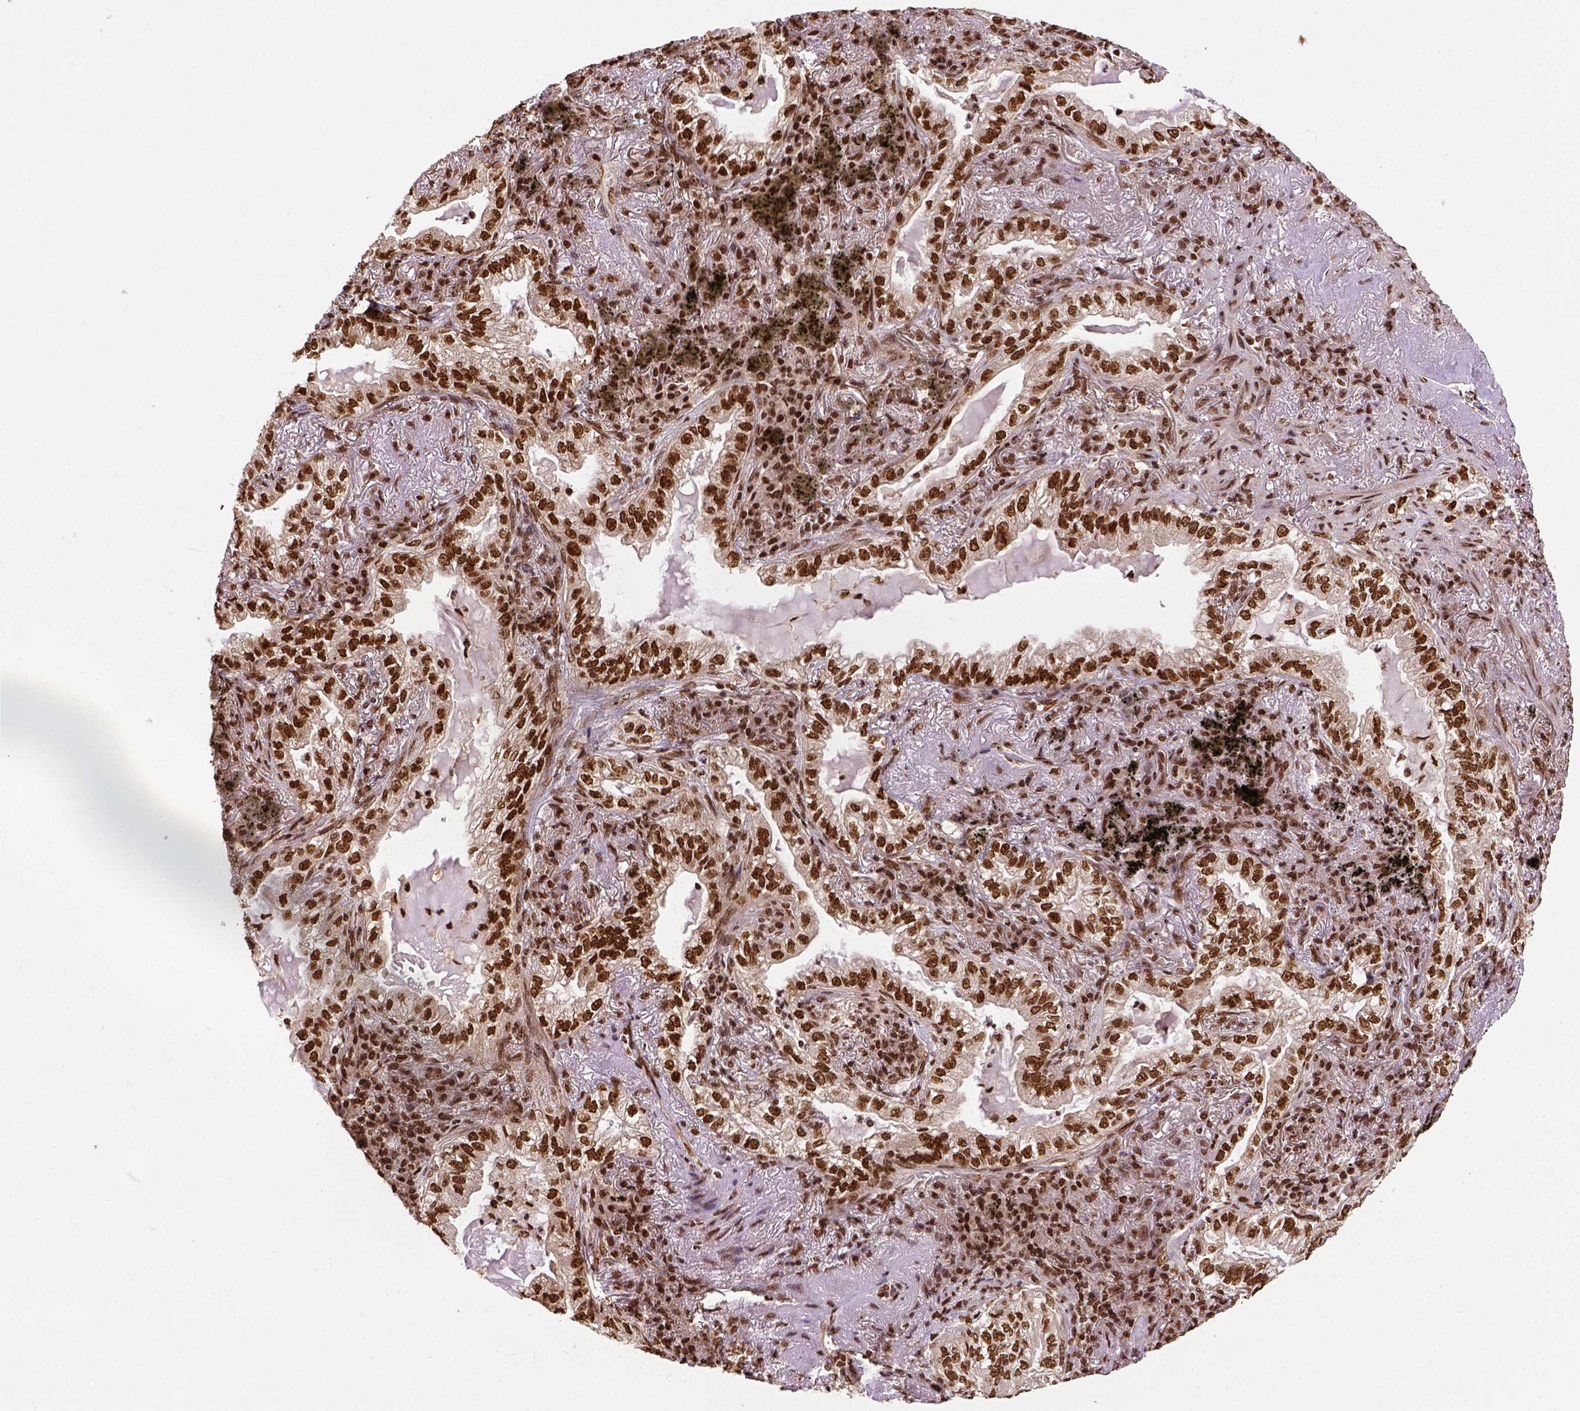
{"staining": {"intensity": "strong", "quantity": ">75%", "location": "nuclear"}, "tissue": "lung cancer", "cell_type": "Tumor cells", "image_type": "cancer", "snomed": [{"axis": "morphology", "description": "Adenocarcinoma, NOS"}, {"axis": "topography", "description": "Lung"}], "caption": "DAB immunohistochemical staining of human lung cancer (adenocarcinoma) demonstrates strong nuclear protein staining in about >75% of tumor cells.", "gene": "NACC1", "patient": {"sex": "female", "age": 73}}